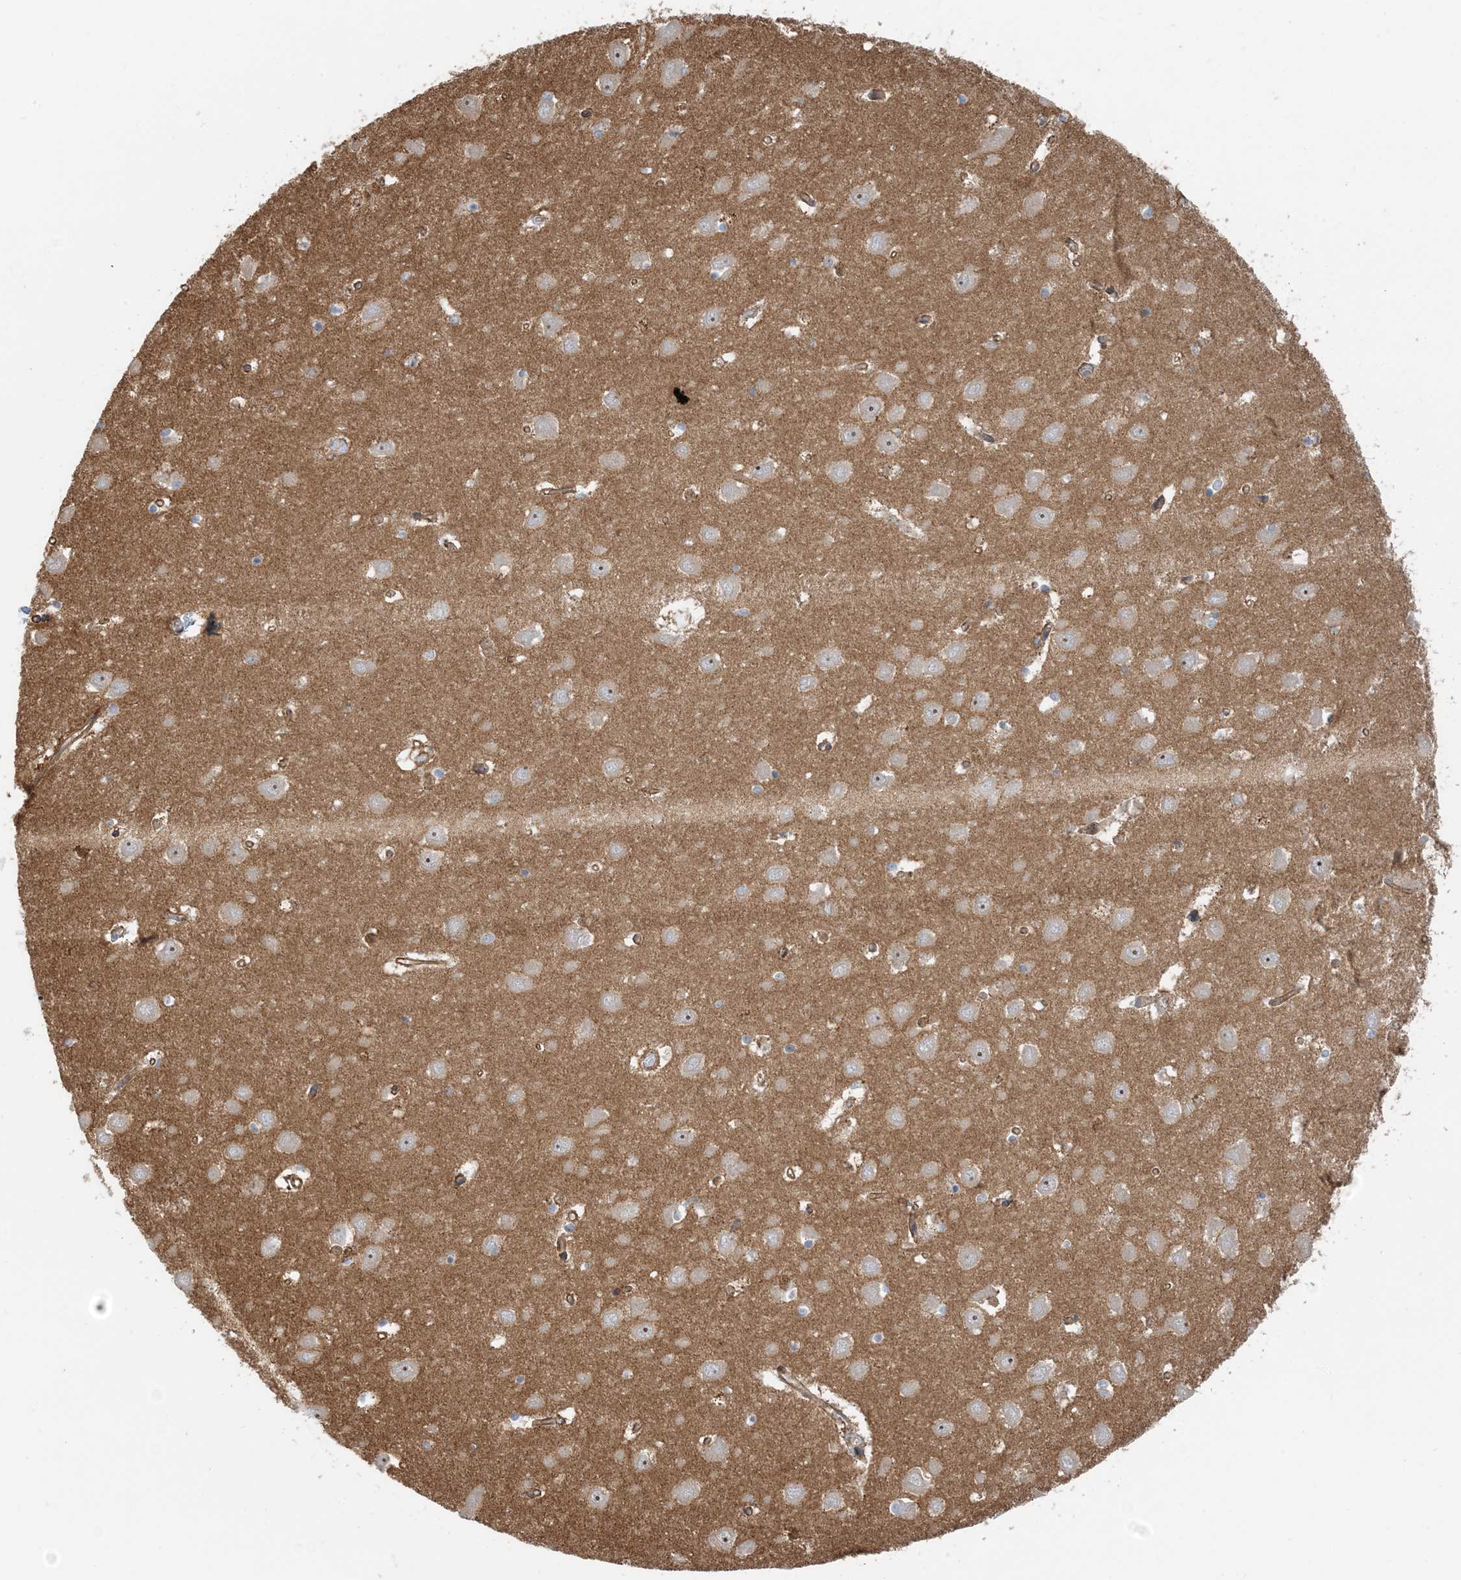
{"staining": {"intensity": "negative", "quantity": "none", "location": "none"}, "tissue": "hippocampus", "cell_type": "Glial cells", "image_type": "normal", "snomed": [{"axis": "morphology", "description": "Normal tissue, NOS"}, {"axis": "topography", "description": "Hippocampus"}], "caption": "An IHC micrograph of normal hippocampus is shown. There is no staining in glial cells of hippocampus.", "gene": "MYL5", "patient": {"sex": "male", "age": 70}}